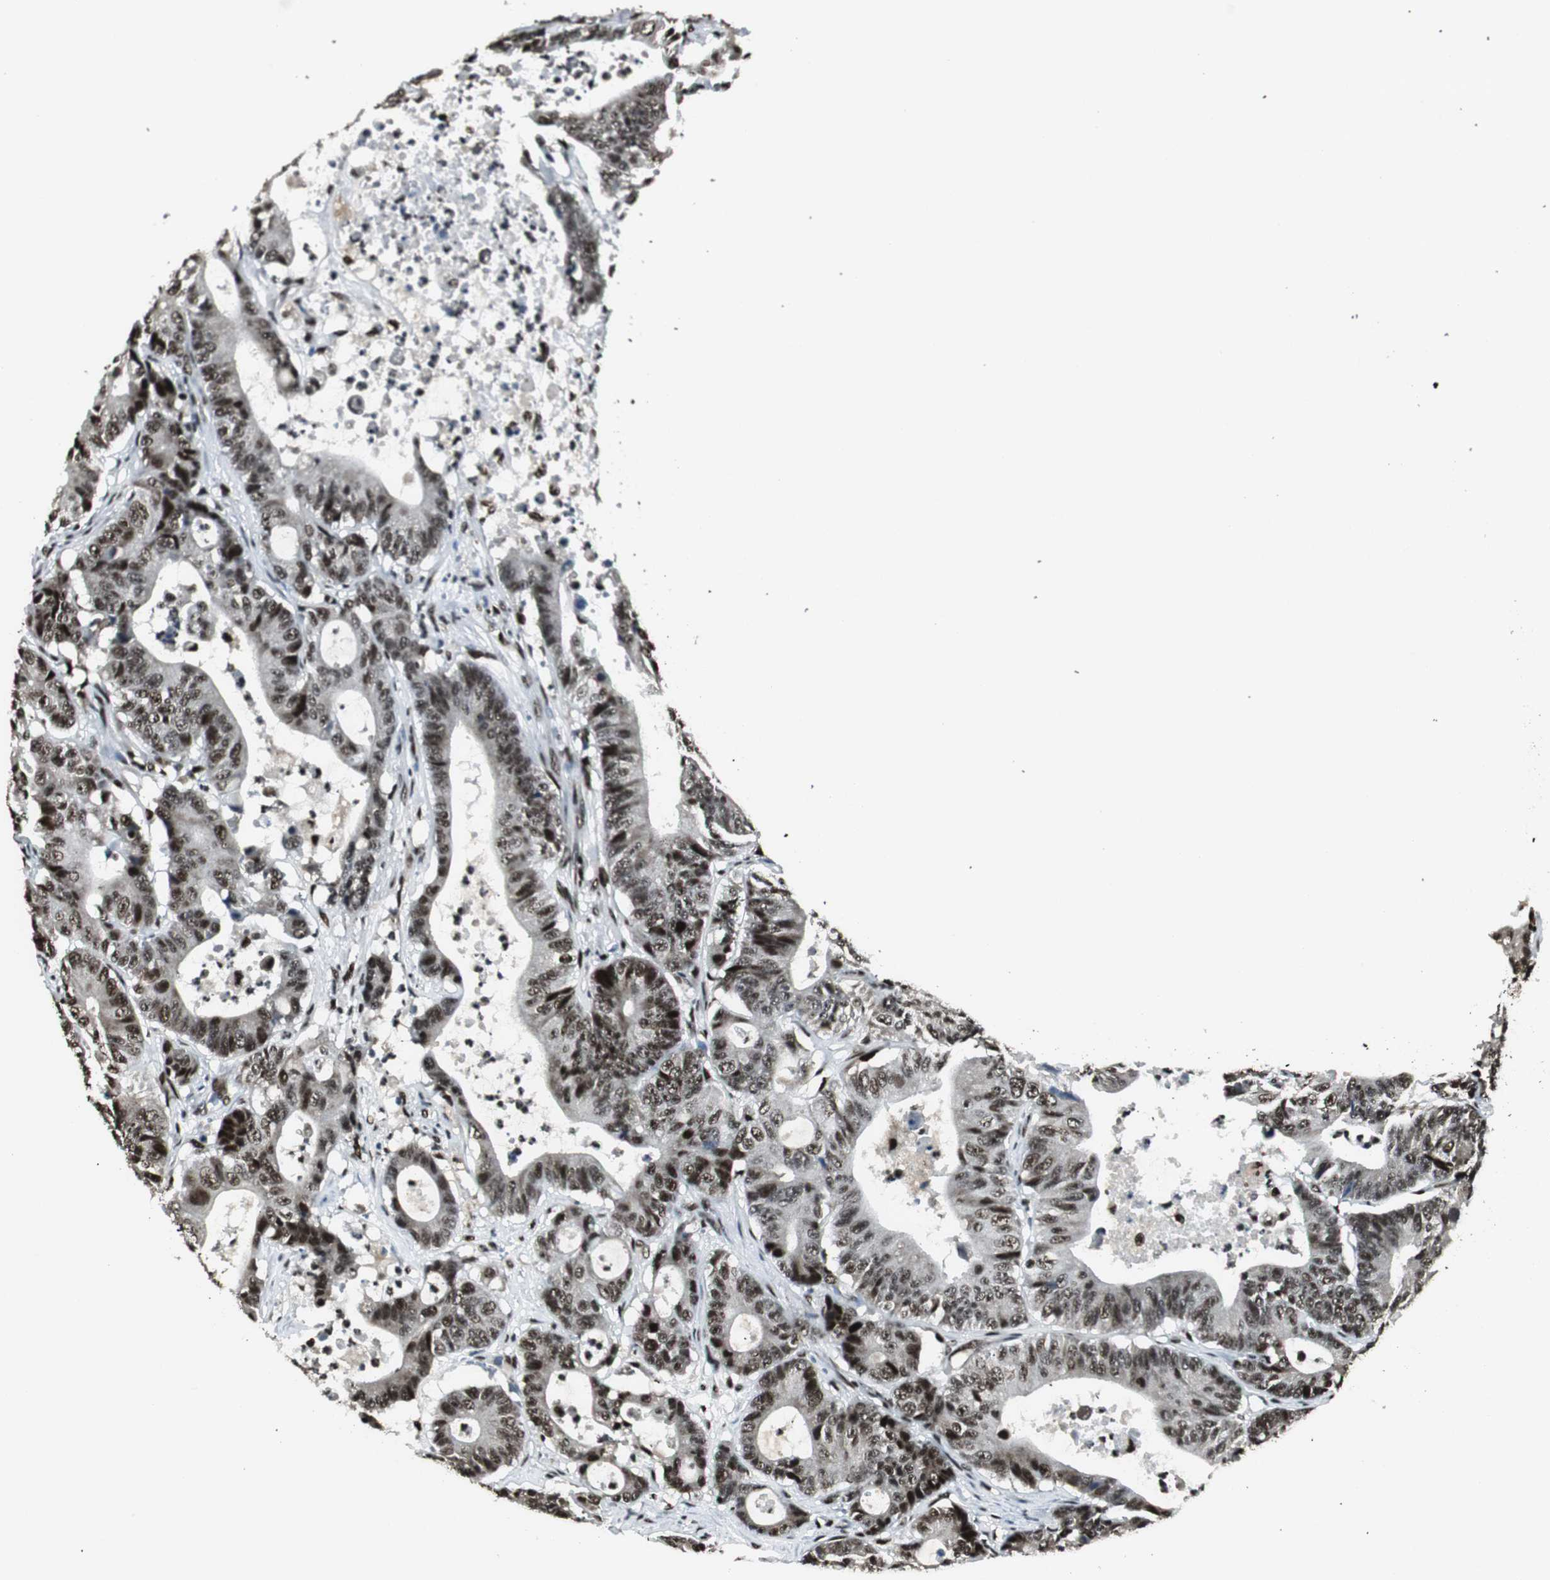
{"staining": {"intensity": "strong", "quantity": ">75%", "location": "nuclear"}, "tissue": "colorectal cancer", "cell_type": "Tumor cells", "image_type": "cancer", "snomed": [{"axis": "morphology", "description": "Adenocarcinoma, NOS"}, {"axis": "topography", "description": "Colon"}], "caption": "Protein expression analysis of human adenocarcinoma (colorectal) reveals strong nuclear expression in about >75% of tumor cells. (IHC, brightfield microscopy, high magnification).", "gene": "PARN", "patient": {"sex": "female", "age": 84}}